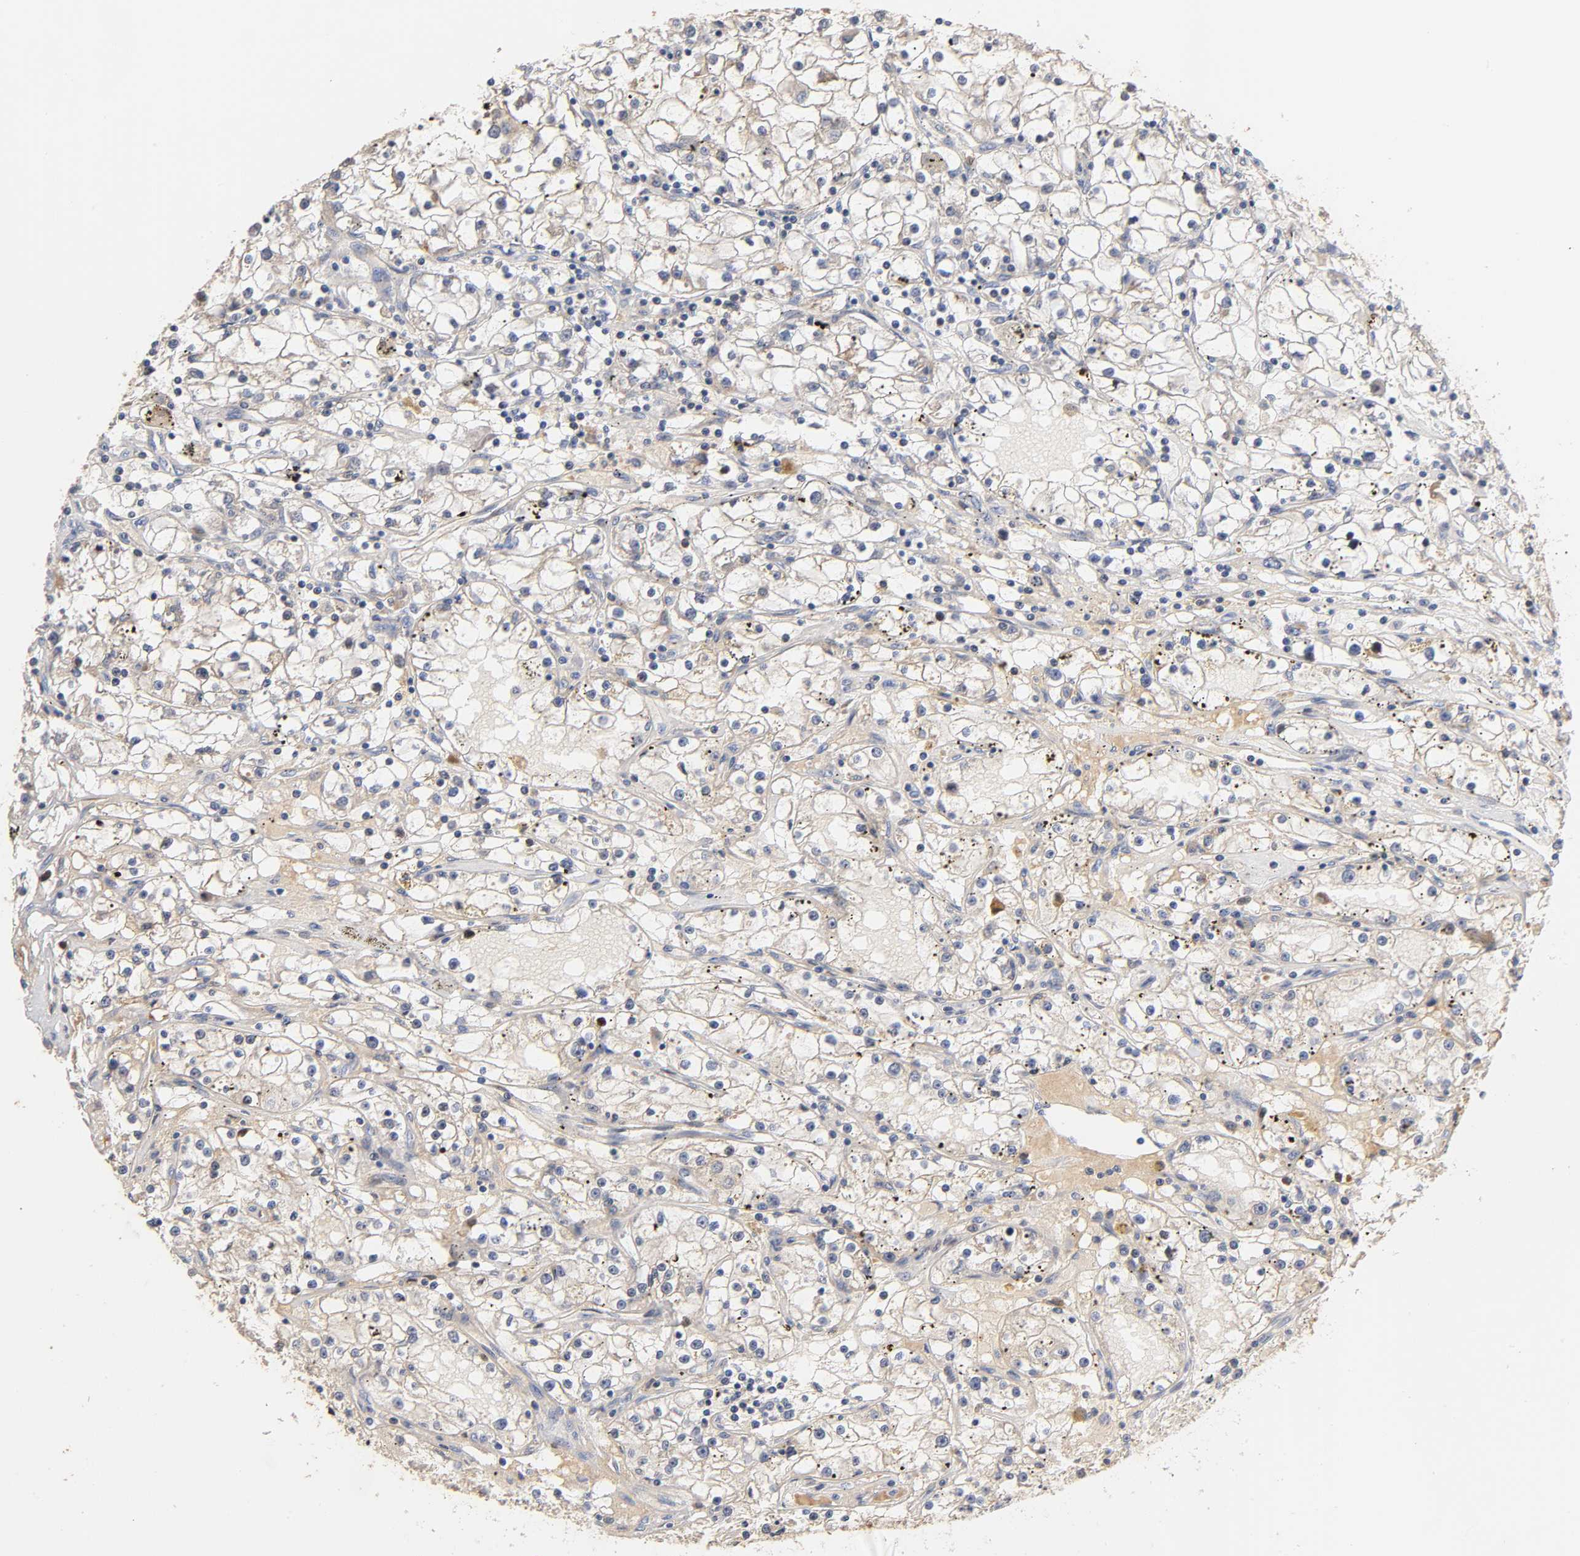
{"staining": {"intensity": "weak", "quantity": "25%-75%", "location": "cytoplasmic/membranous"}, "tissue": "renal cancer", "cell_type": "Tumor cells", "image_type": "cancer", "snomed": [{"axis": "morphology", "description": "Adenocarcinoma, NOS"}, {"axis": "topography", "description": "Kidney"}], "caption": "A high-resolution micrograph shows IHC staining of adenocarcinoma (renal), which exhibits weak cytoplasmic/membranous positivity in approximately 25%-75% of tumor cells. The staining is performed using DAB (3,3'-diaminobenzidine) brown chromogen to label protein expression. The nuclei are counter-stained blue using hematoxylin.", "gene": "GSTZ1", "patient": {"sex": "male", "age": 56}}